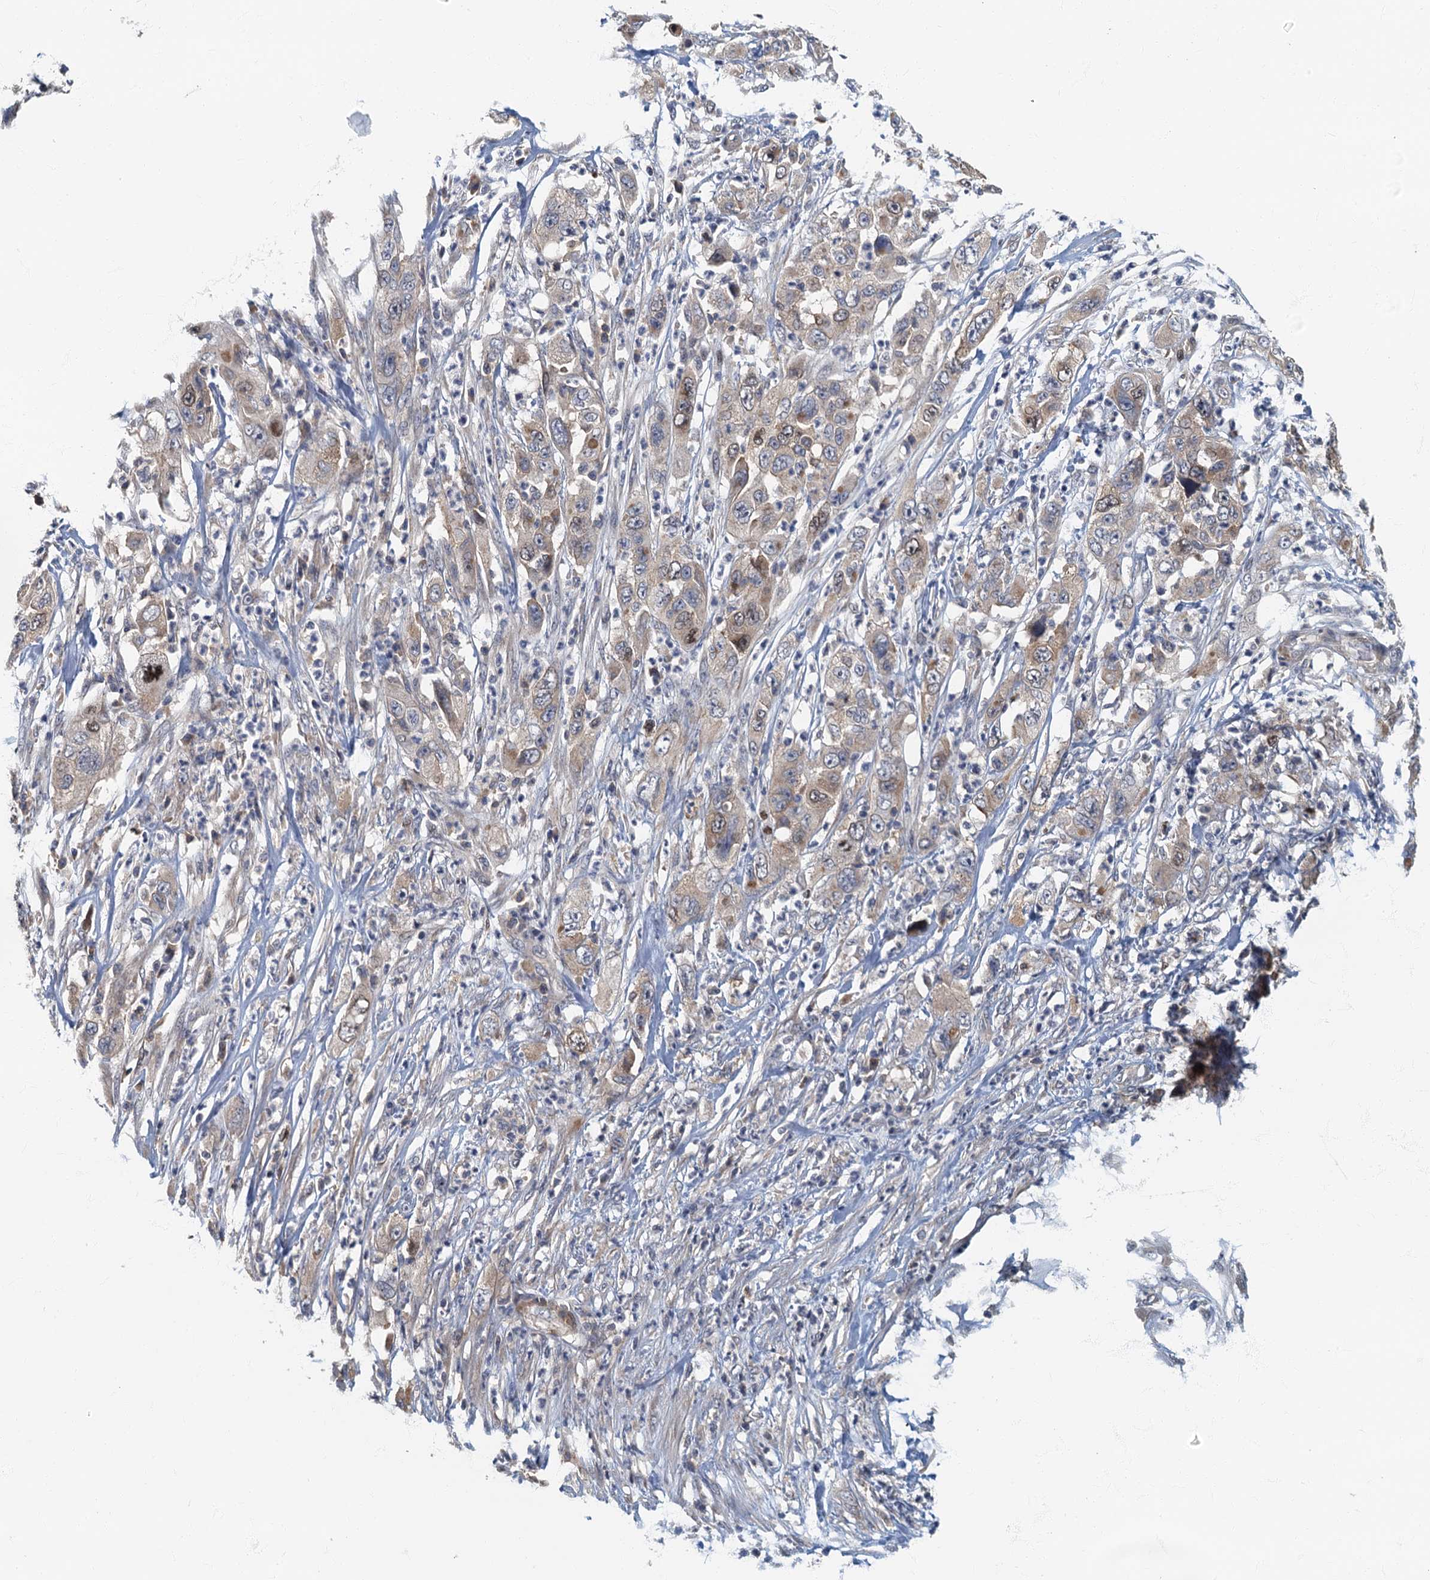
{"staining": {"intensity": "weak", "quantity": "<25%", "location": "cytoplasmic/membranous"}, "tissue": "pancreatic cancer", "cell_type": "Tumor cells", "image_type": "cancer", "snomed": [{"axis": "morphology", "description": "Adenocarcinoma, NOS"}, {"axis": "topography", "description": "Pancreas"}], "caption": "Tumor cells are negative for protein expression in human pancreatic adenocarcinoma.", "gene": "CKAP2L", "patient": {"sex": "female", "age": 78}}